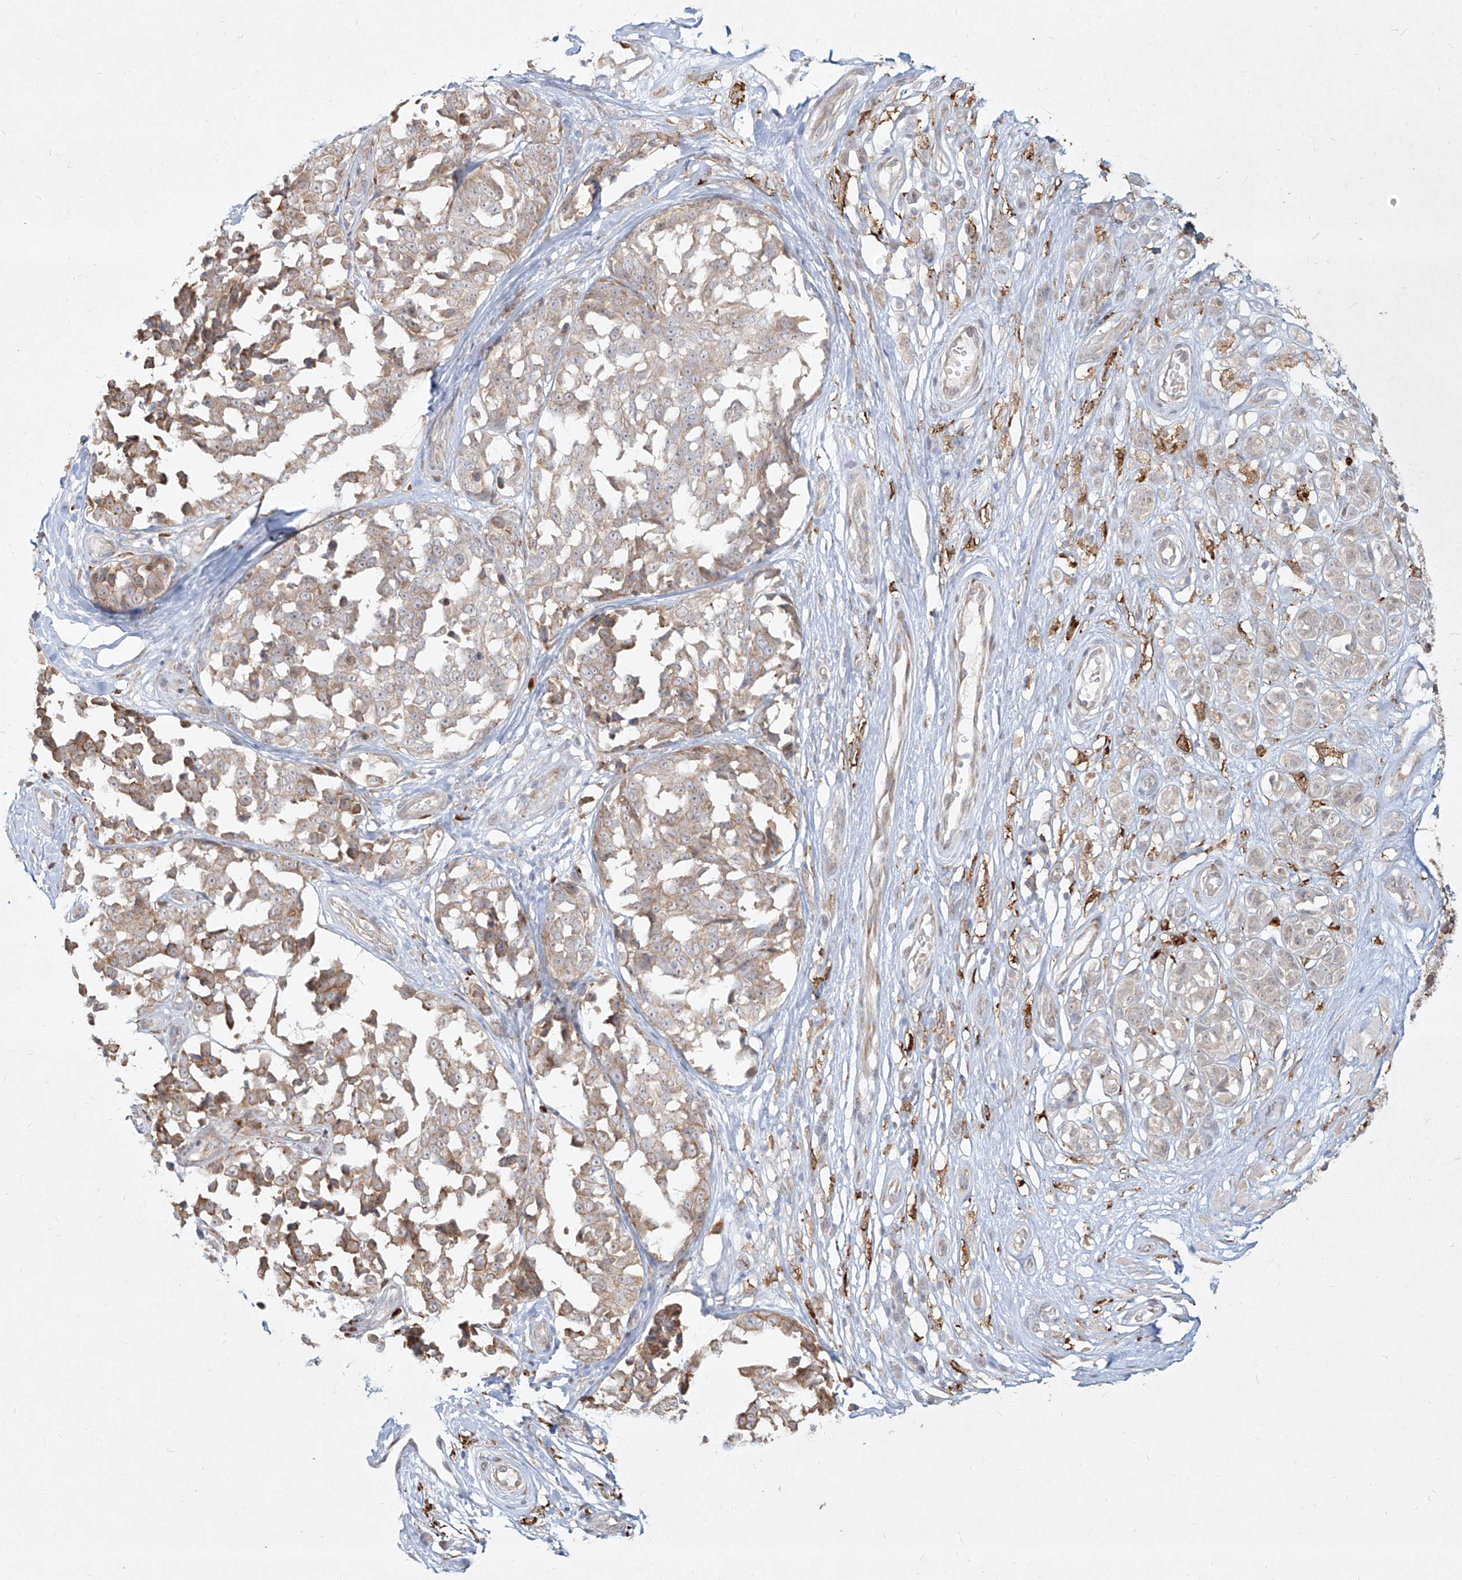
{"staining": {"intensity": "weak", "quantity": ">75%", "location": "cytoplasmic/membranous"}, "tissue": "melanoma", "cell_type": "Tumor cells", "image_type": "cancer", "snomed": [{"axis": "morphology", "description": "Malignant melanoma, NOS"}, {"axis": "topography", "description": "Skin"}], "caption": "Malignant melanoma tissue reveals weak cytoplasmic/membranous expression in about >75% of tumor cells, visualized by immunohistochemistry. (Stains: DAB (3,3'-diaminobenzidine) in brown, nuclei in blue, Microscopy: brightfield microscopy at high magnification).", "gene": "CD209", "patient": {"sex": "female", "age": 64}}